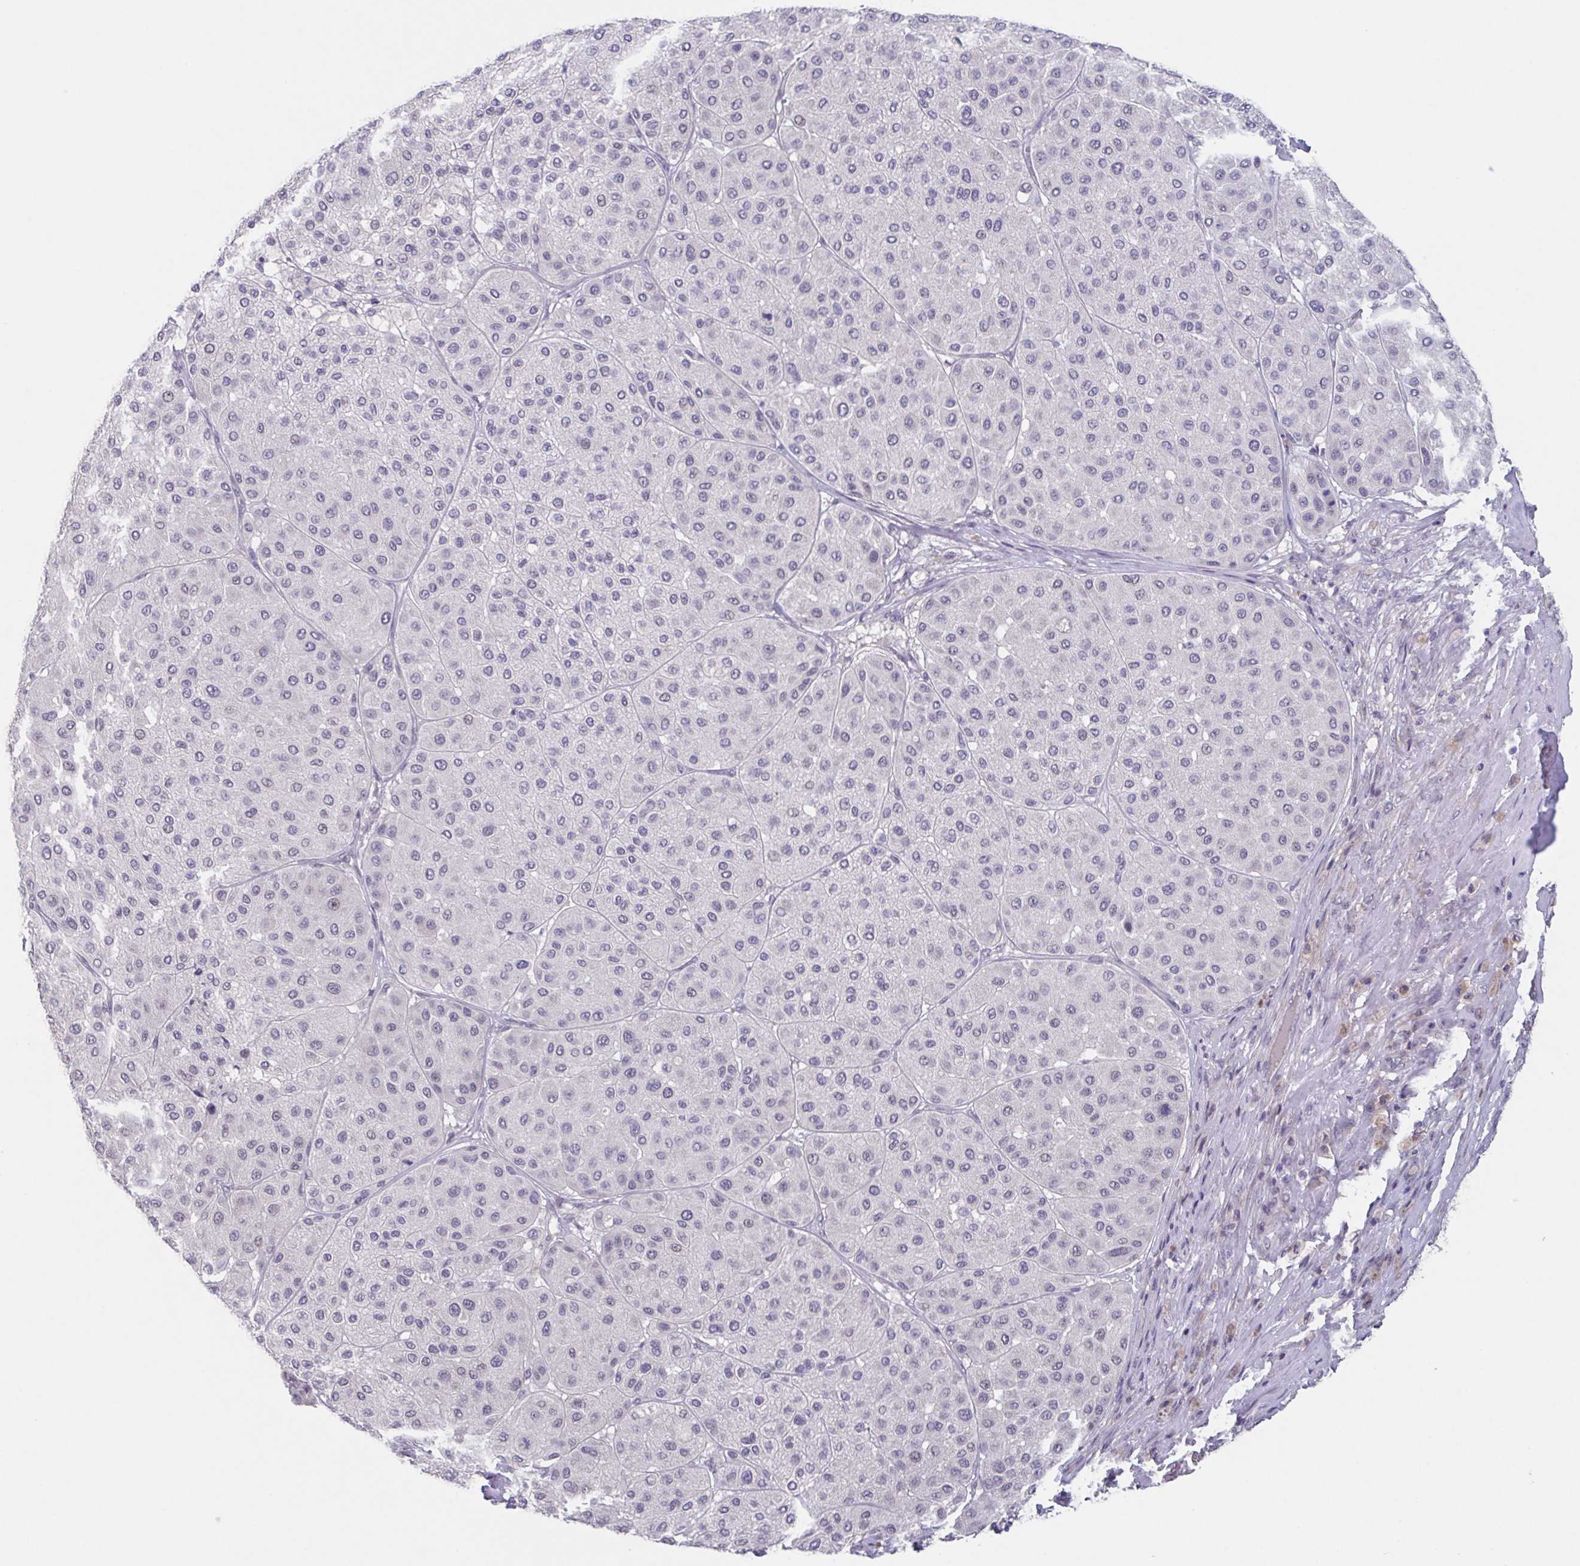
{"staining": {"intensity": "negative", "quantity": "none", "location": "none"}, "tissue": "melanoma", "cell_type": "Tumor cells", "image_type": "cancer", "snomed": [{"axis": "morphology", "description": "Malignant melanoma, Metastatic site"}, {"axis": "topography", "description": "Smooth muscle"}], "caption": "Tumor cells are negative for brown protein staining in malignant melanoma (metastatic site). Brightfield microscopy of immunohistochemistry (IHC) stained with DAB (3,3'-diaminobenzidine) (brown) and hematoxylin (blue), captured at high magnification.", "gene": "GHRL", "patient": {"sex": "male", "age": 41}}